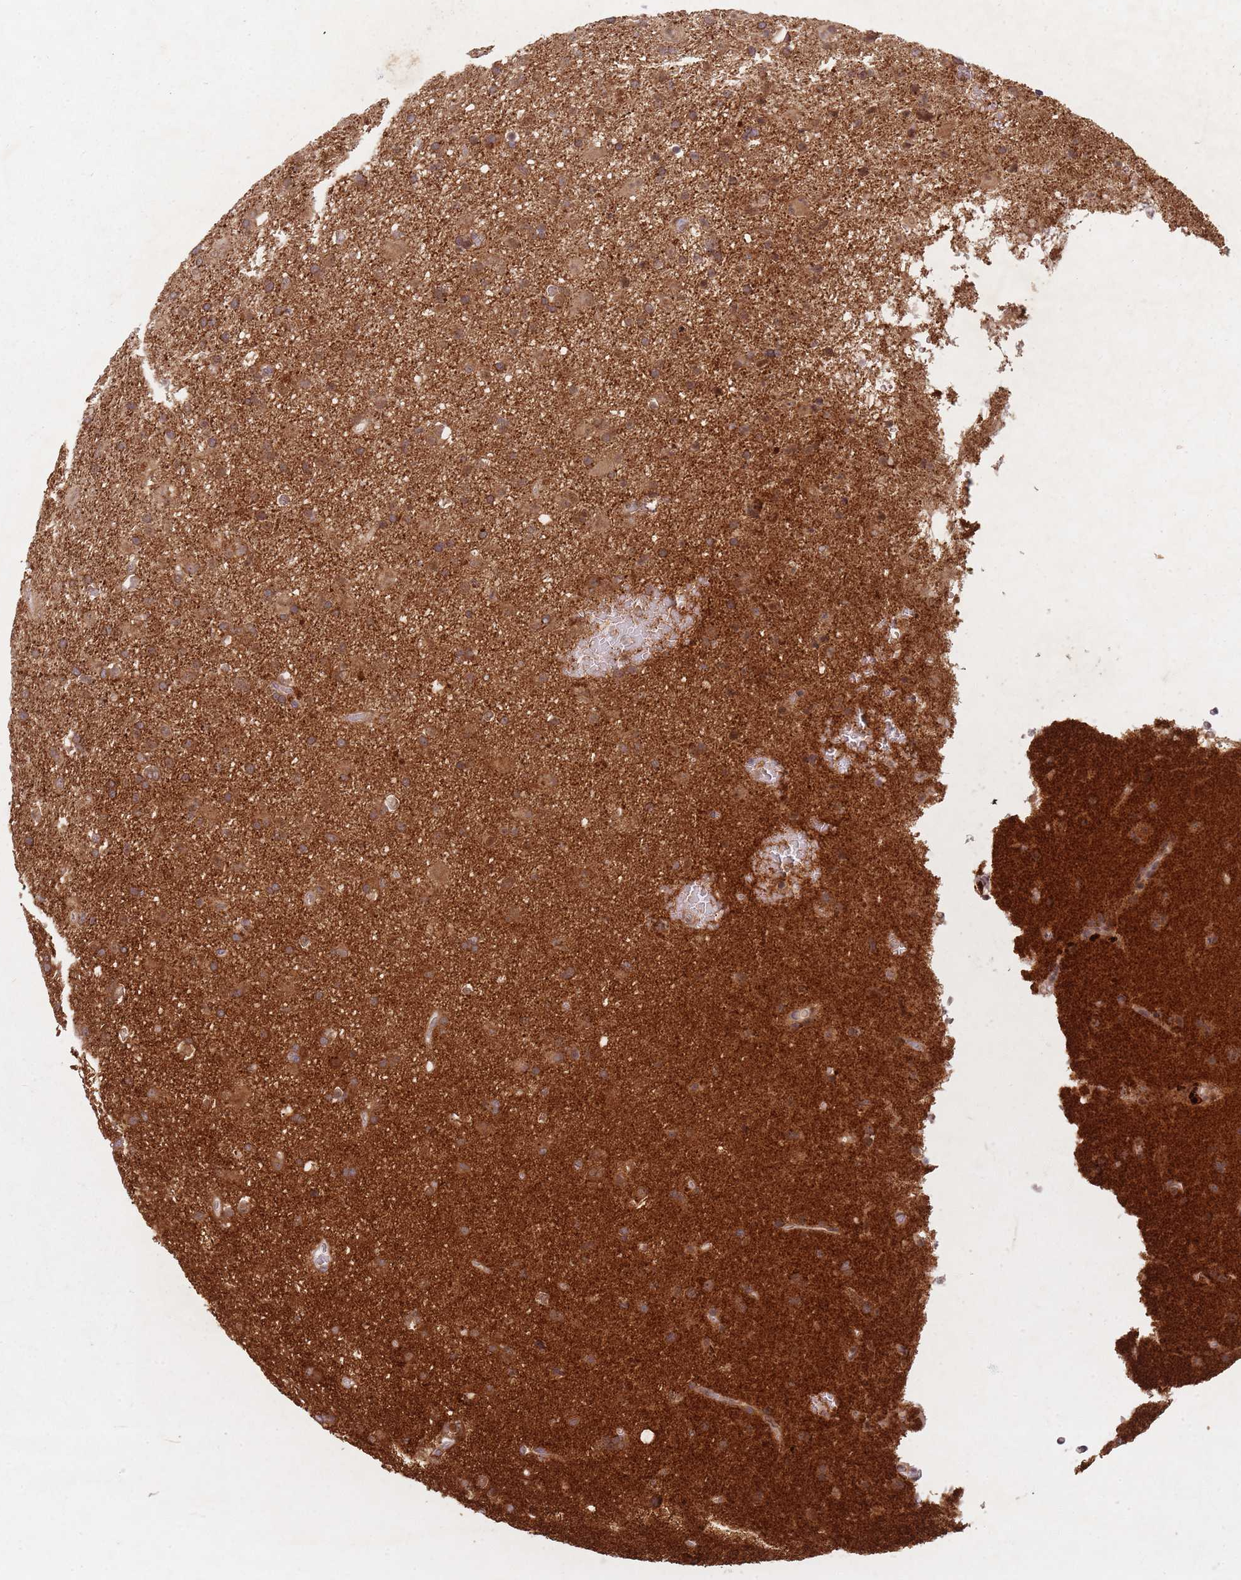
{"staining": {"intensity": "moderate", "quantity": ">75%", "location": "cytoplasmic/membranous"}, "tissue": "glioma", "cell_type": "Tumor cells", "image_type": "cancer", "snomed": [{"axis": "morphology", "description": "Glioma, malignant, Low grade"}, {"axis": "topography", "description": "Brain"}], "caption": "DAB (3,3'-diaminobenzidine) immunohistochemical staining of human malignant glioma (low-grade) reveals moderate cytoplasmic/membranous protein staining in approximately >75% of tumor cells.", "gene": "RADX", "patient": {"sex": "male", "age": 65}}